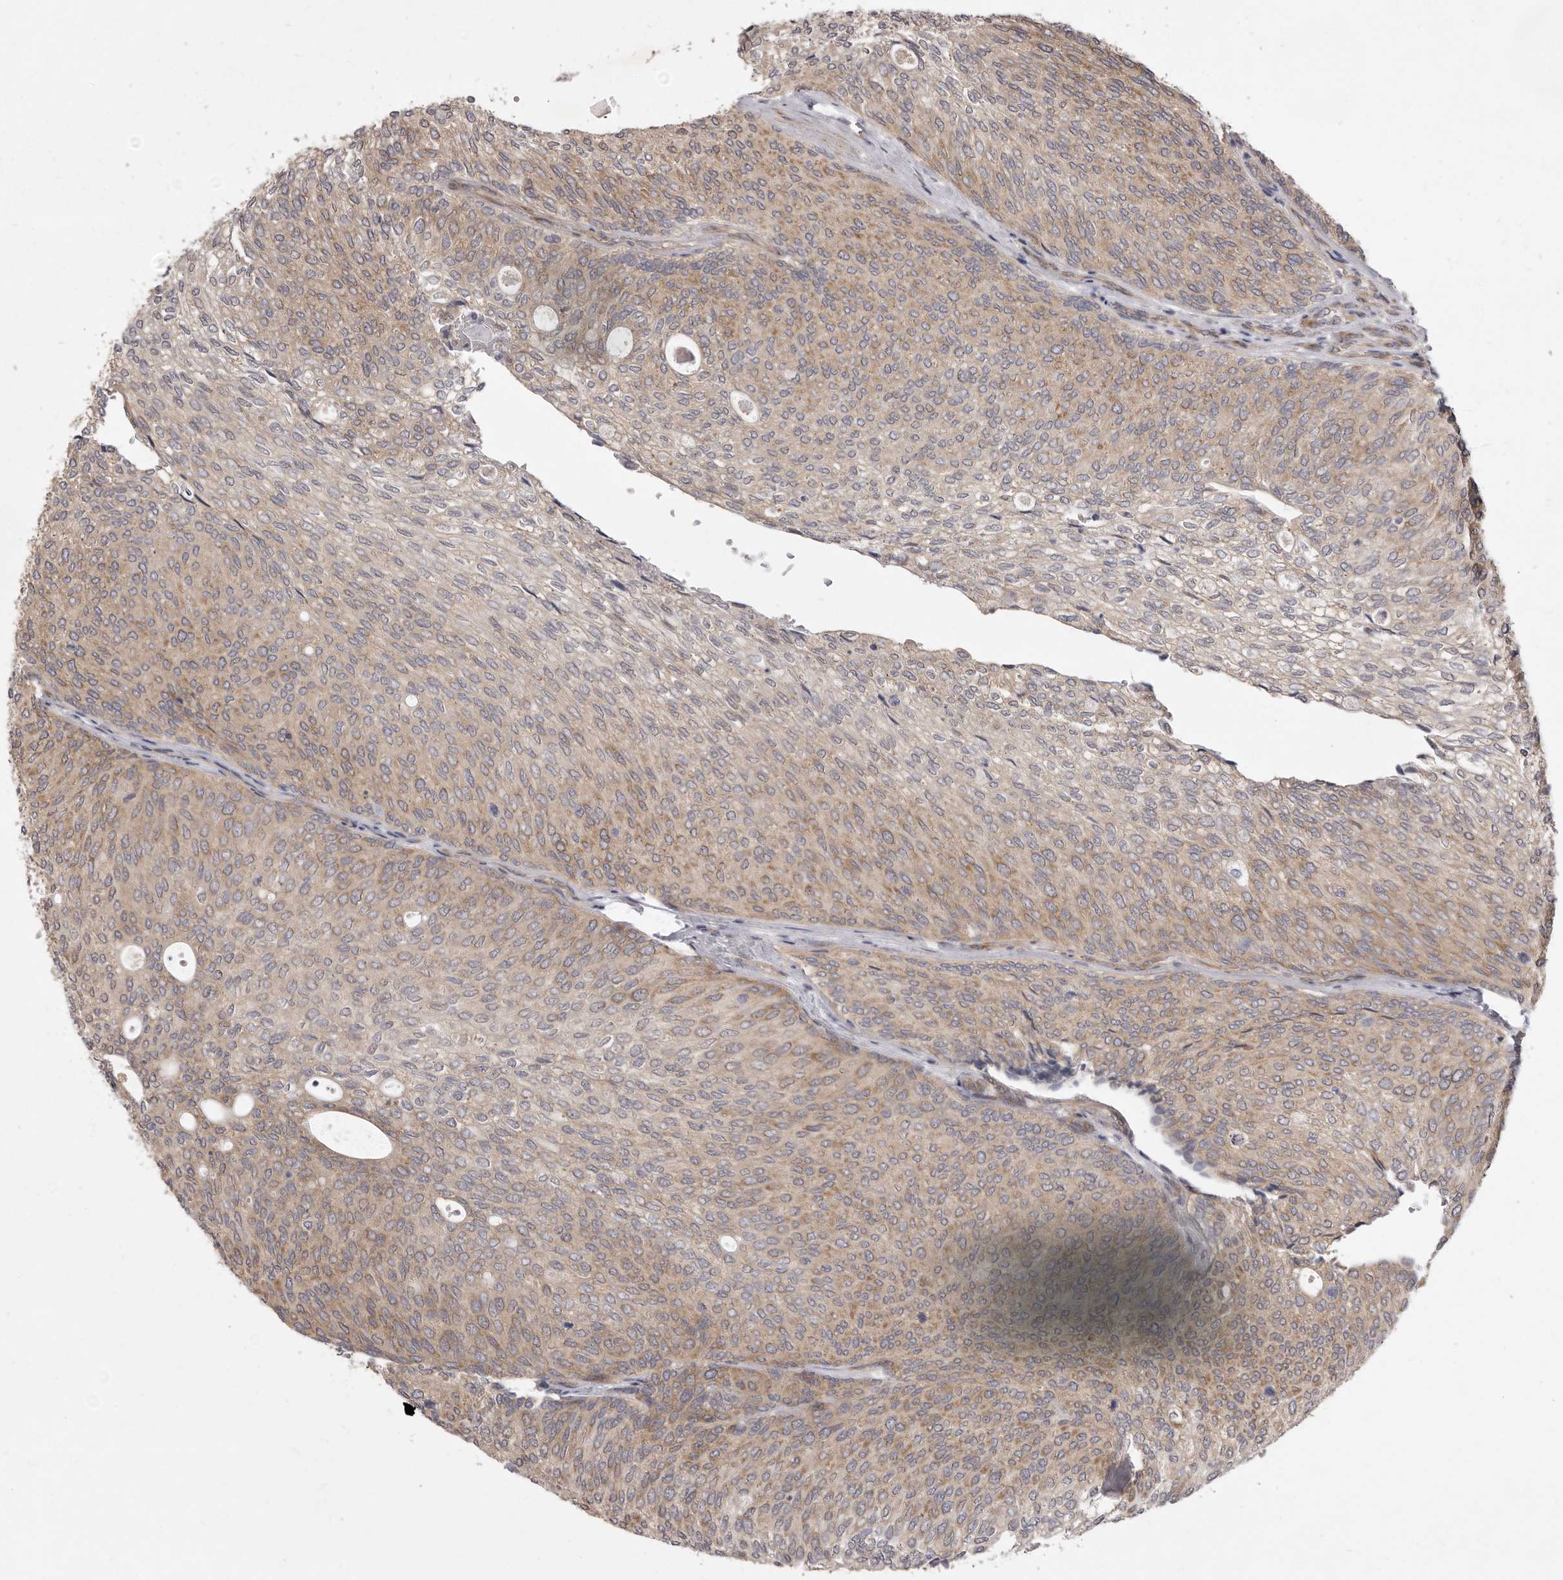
{"staining": {"intensity": "weak", "quantity": "25%-75%", "location": "cytoplasmic/membranous"}, "tissue": "urothelial cancer", "cell_type": "Tumor cells", "image_type": "cancer", "snomed": [{"axis": "morphology", "description": "Urothelial carcinoma, Low grade"}, {"axis": "topography", "description": "Urinary bladder"}], "caption": "DAB immunohistochemical staining of low-grade urothelial carcinoma demonstrates weak cytoplasmic/membranous protein expression in approximately 25%-75% of tumor cells.", "gene": "TBC1D8B", "patient": {"sex": "female", "age": 79}}